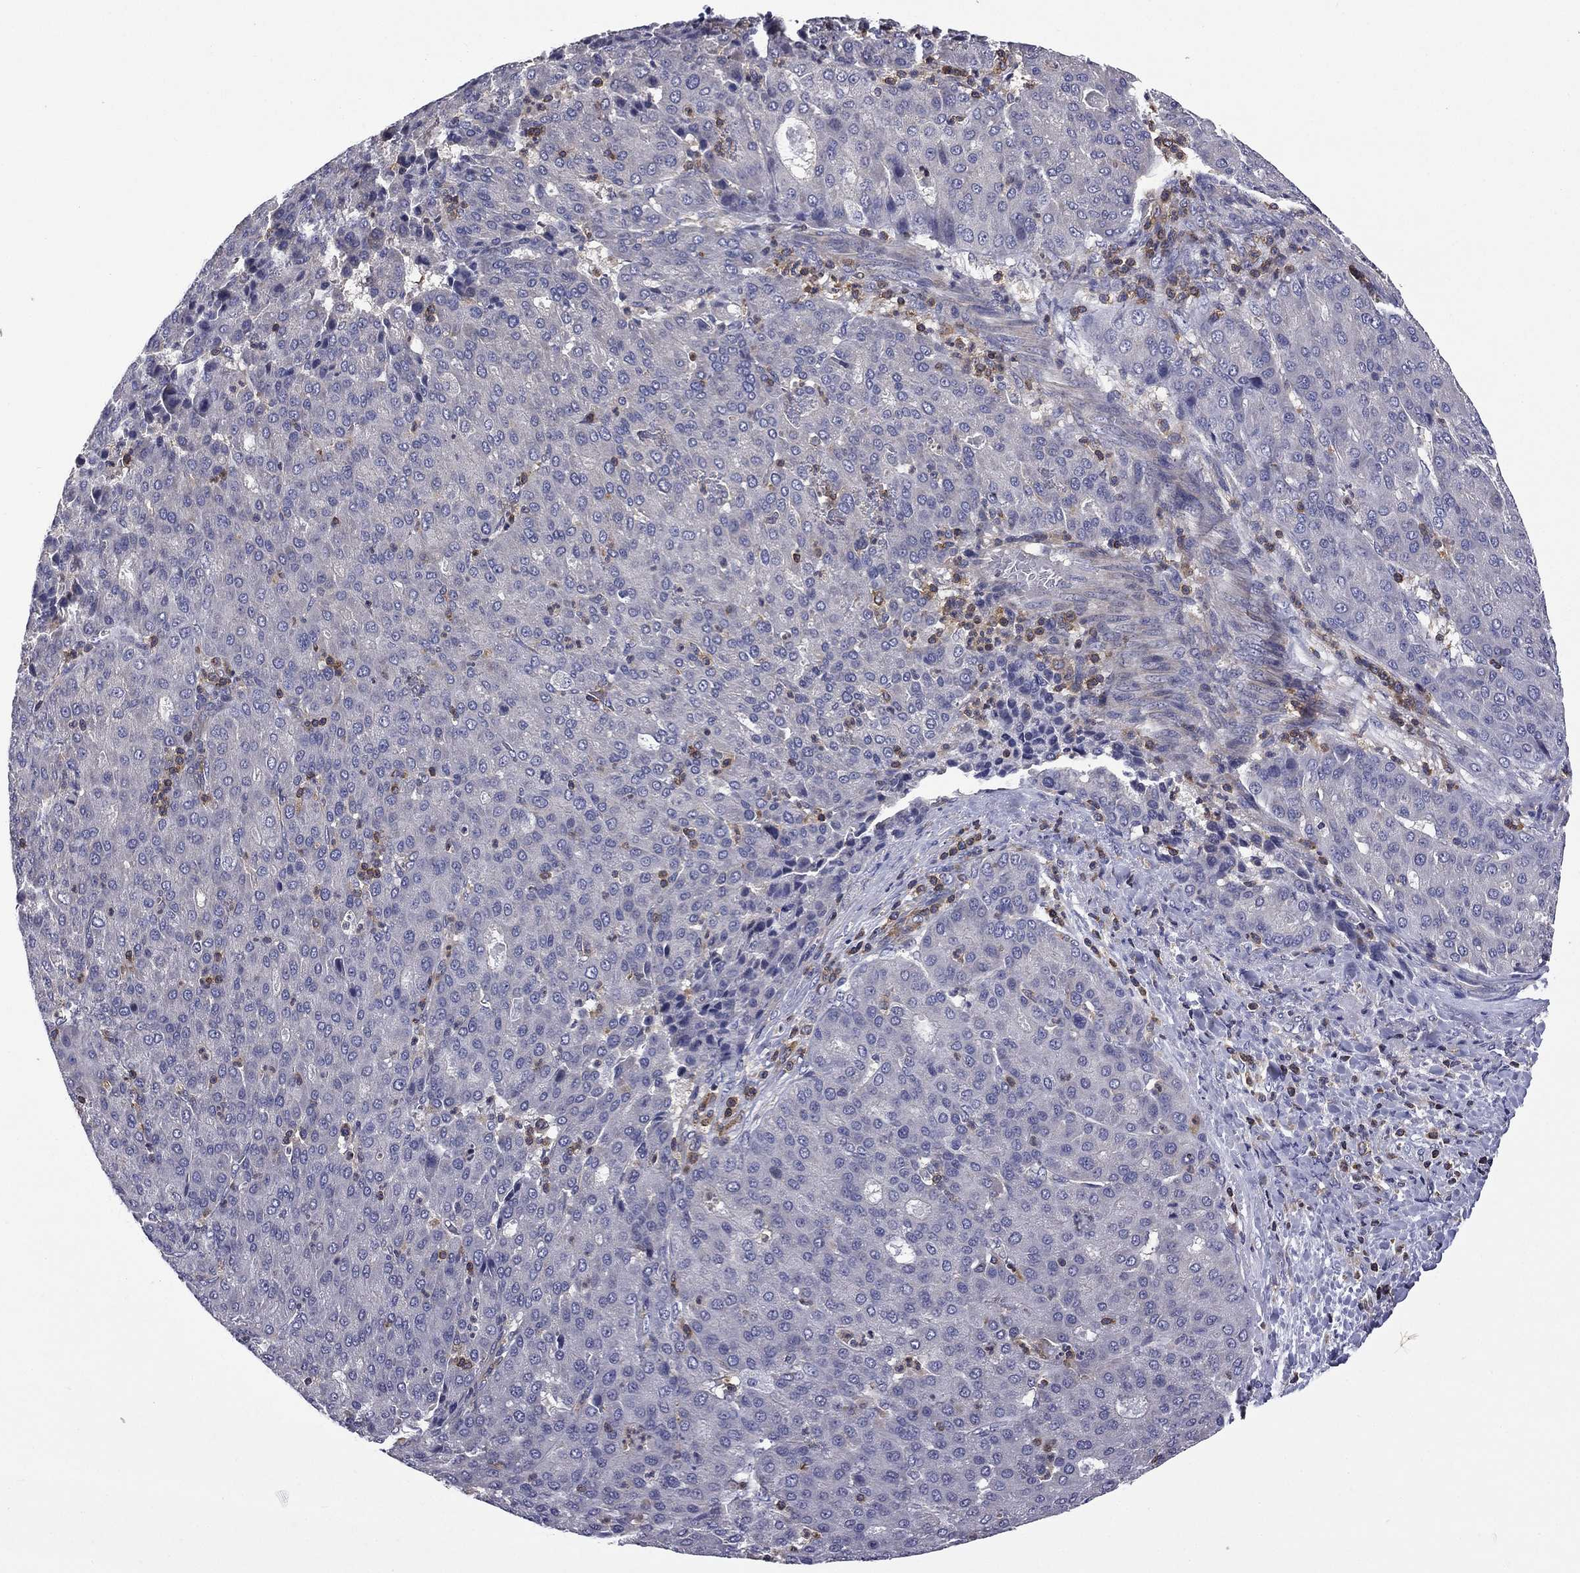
{"staining": {"intensity": "negative", "quantity": "none", "location": "none"}, "tissue": "liver cancer", "cell_type": "Tumor cells", "image_type": "cancer", "snomed": [{"axis": "morphology", "description": "Carcinoma, Hepatocellular, NOS"}, {"axis": "topography", "description": "Liver"}], "caption": "This is a image of immunohistochemistry (IHC) staining of liver hepatocellular carcinoma, which shows no positivity in tumor cells.", "gene": "ARHGAP45", "patient": {"sex": "male", "age": 65}}